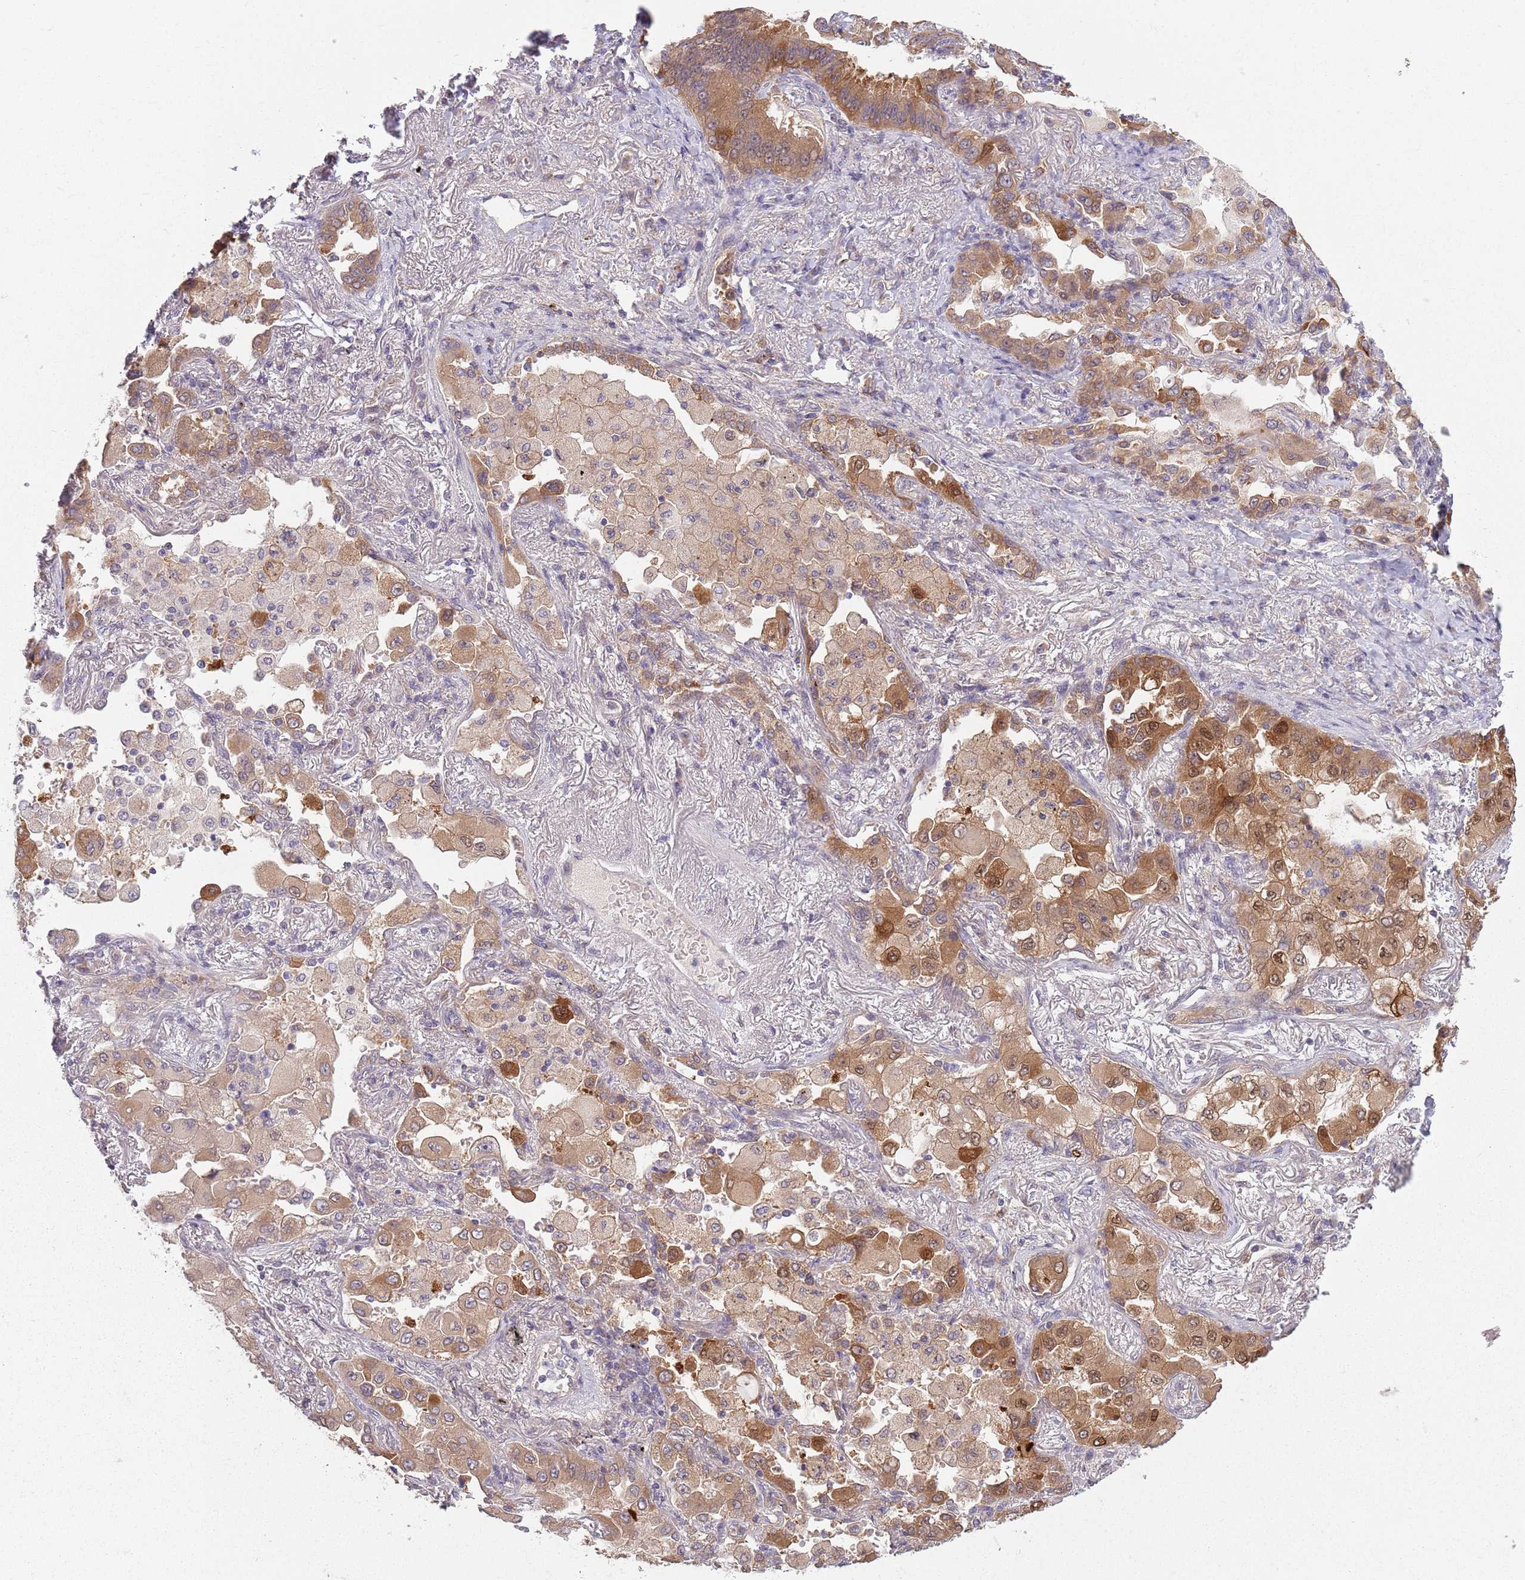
{"staining": {"intensity": "moderate", "quantity": ">75%", "location": "cytoplasmic/membranous"}, "tissue": "lung cancer", "cell_type": "Tumor cells", "image_type": "cancer", "snomed": [{"axis": "morphology", "description": "Squamous cell carcinoma, NOS"}, {"axis": "topography", "description": "Lung"}], "caption": "Immunohistochemical staining of lung squamous cell carcinoma reveals medium levels of moderate cytoplasmic/membranous protein staining in approximately >75% of tumor cells.", "gene": "COQ5", "patient": {"sex": "male", "age": 74}}